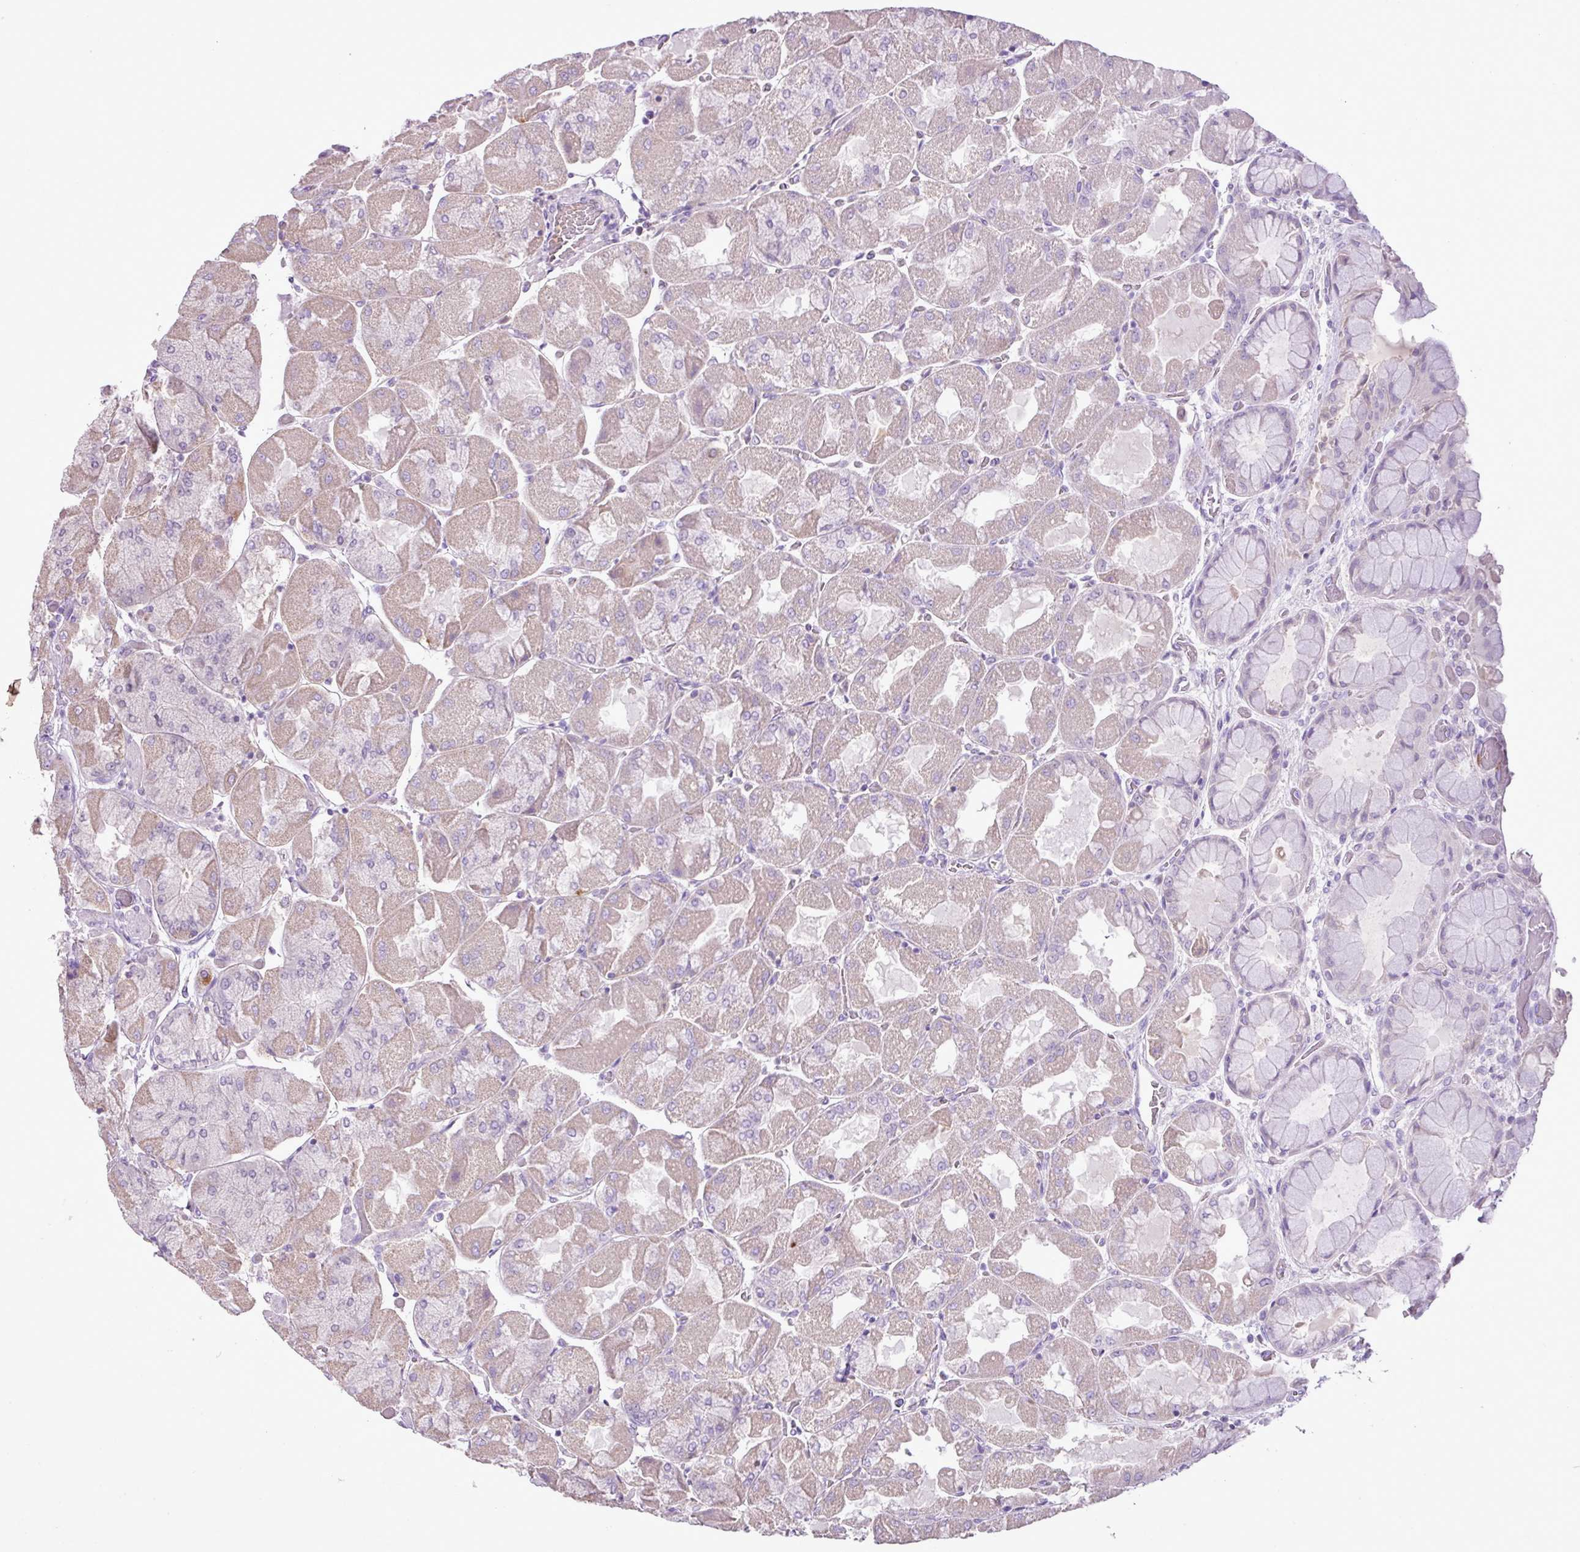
{"staining": {"intensity": "negative", "quantity": "none", "location": "none"}, "tissue": "stomach", "cell_type": "Glandular cells", "image_type": "normal", "snomed": [{"axis": "morphology", "description": "Normal tissue, NOS"}, {"axis": "topography", "description": "Stomach"}], "caption": "Glandular cells show no significant protein expression in benign stomach.", "gene": "HTR3E", "patient": {"sex": "female", "age": 61}}